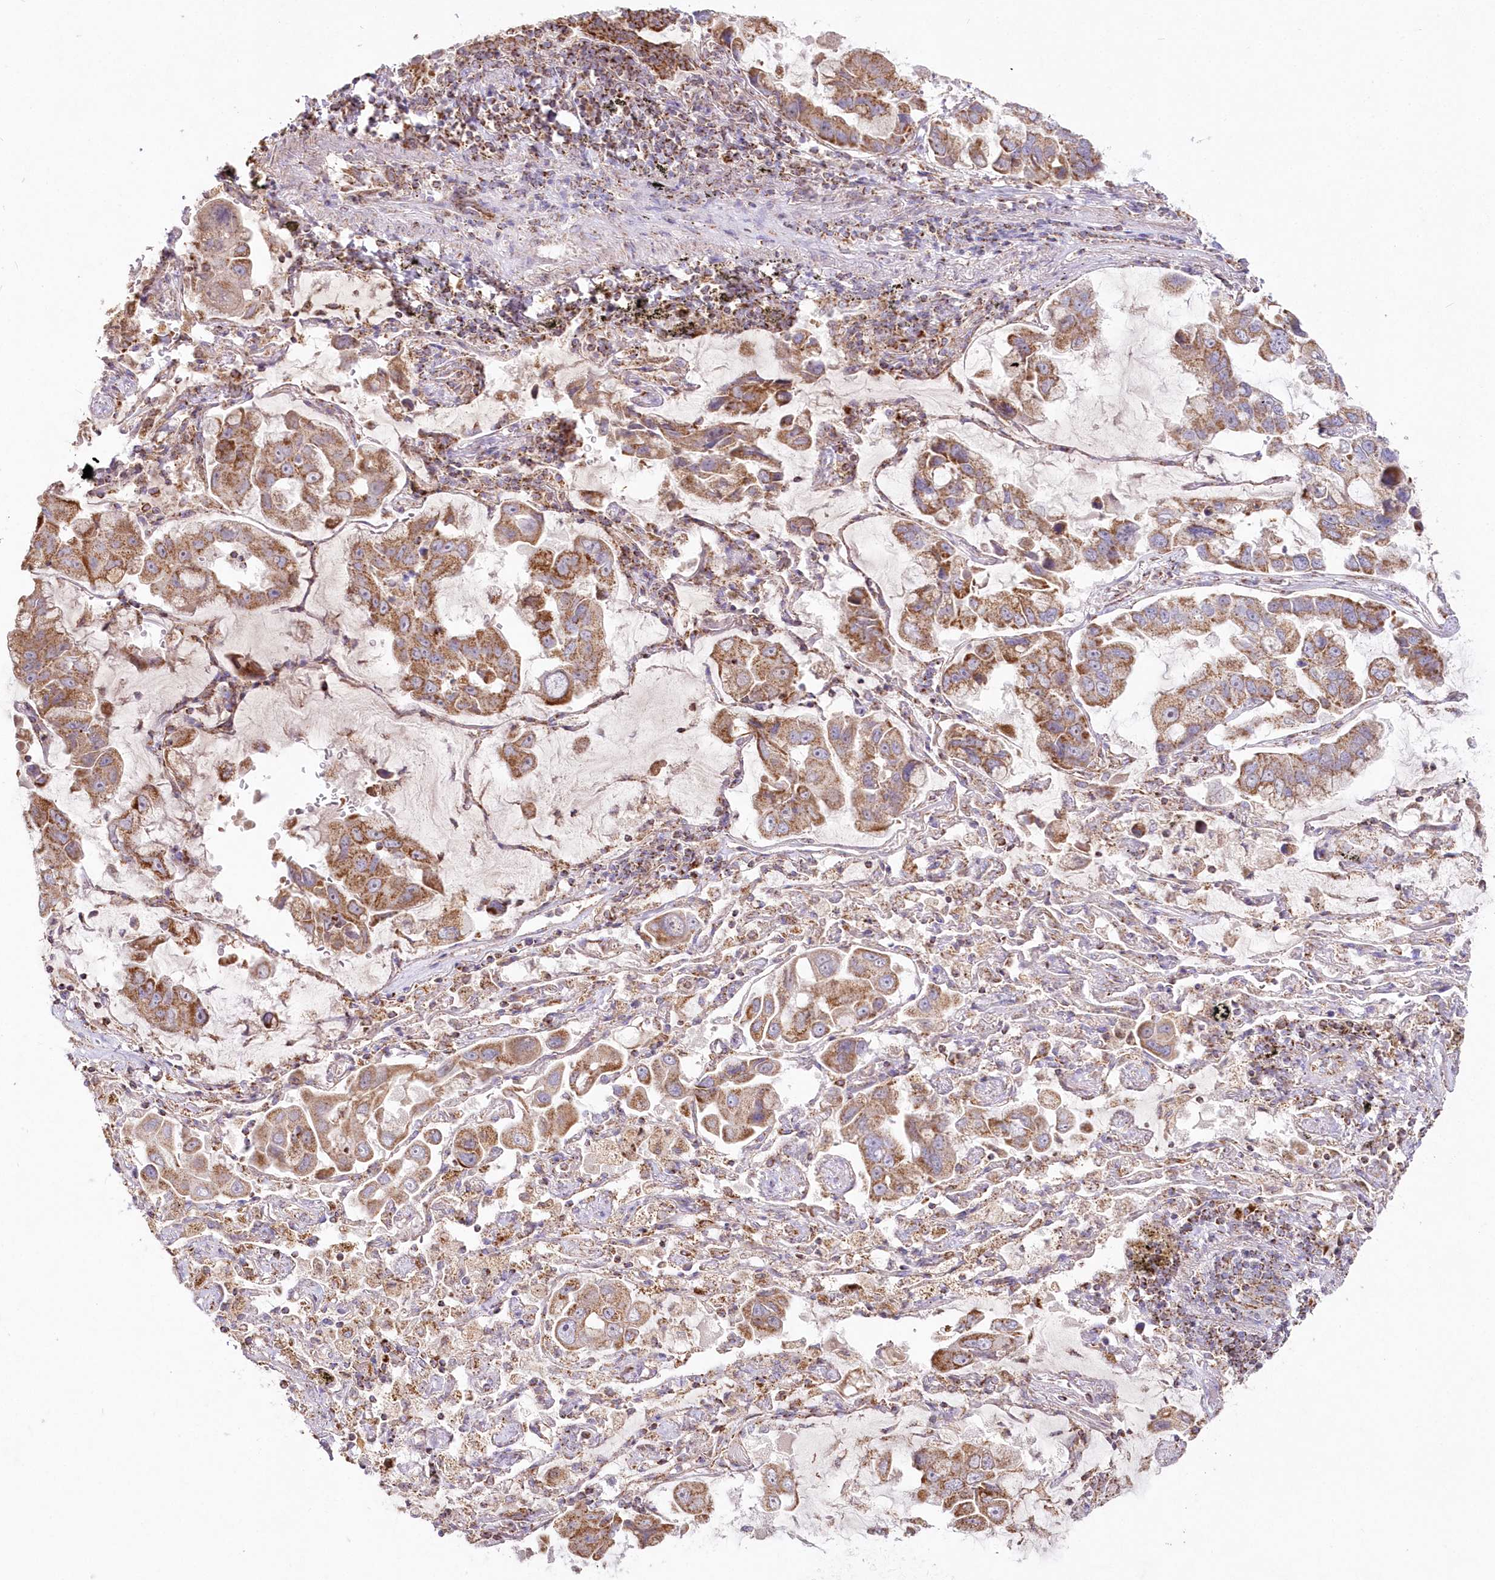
{"staining": {"intensity": "moderate", "quantity": ">75%", "location": "cytoplasmic/membranous"}, "tissue": "lung cancer", "cell_type": "Tumor cells", "image_type": "cancer", "snomed": [{"axis": "morphology", "description": "Adenocarcinoma, NOS"}, {"axis": "topography", "description": "Lung"}], "caption": "Immunohistochemical staining of lung adenocarcinoma exhibits moderate cytoplasmic/membranous protein expression in about >75% of tumor cells. (Stains: DAB (3,3'-diaminobenzidine) in brown, nuclei in blue, Microscopy: brightfield microscopy at high magnification).", "gene": "DNA2", "patient": {"sex": "male", "age": 64}}